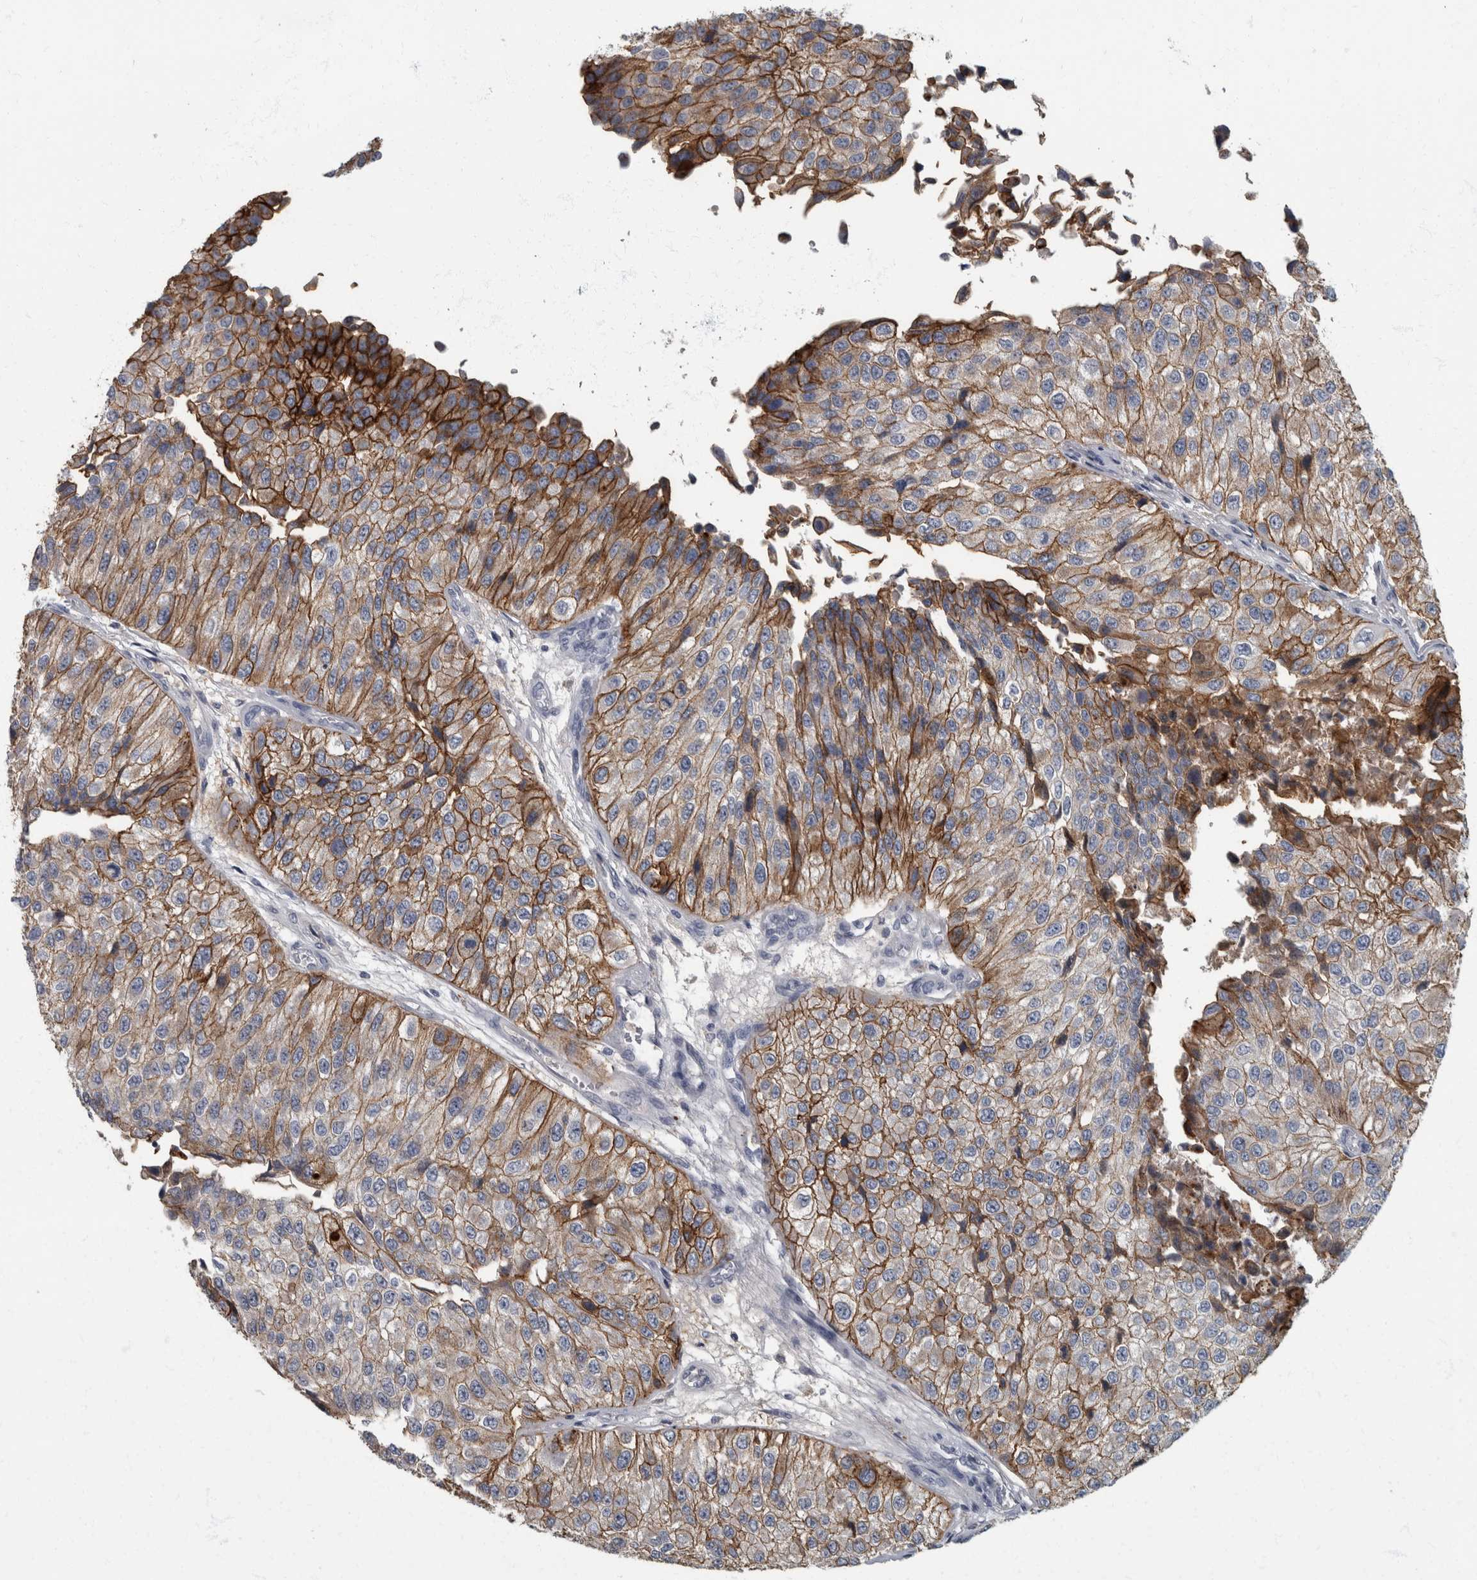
{"staining": {"intensity": "moderate", "quantity": "25%-75%", "location": "cytoplasmic/membranous"}, "tissue": "urothelial cancer", "cell_type": "Tumor cells", "image_type": "cancer", "snomed": [{"axis": "morphology", "description": "Urothelial carcinoma, High grade"}, {"axis": "topography", "description": "Kidney"}, {"axis": "topography", "description": "Urinary bladder"}], "caption": "Moderate cytoplasmic/membranous protein expression is present in about 25%-75% of tumor cells in urothelial carcinoma (high-grade).", "gene": "DSG2", "patient": {"sex": "male", "age": 77}}